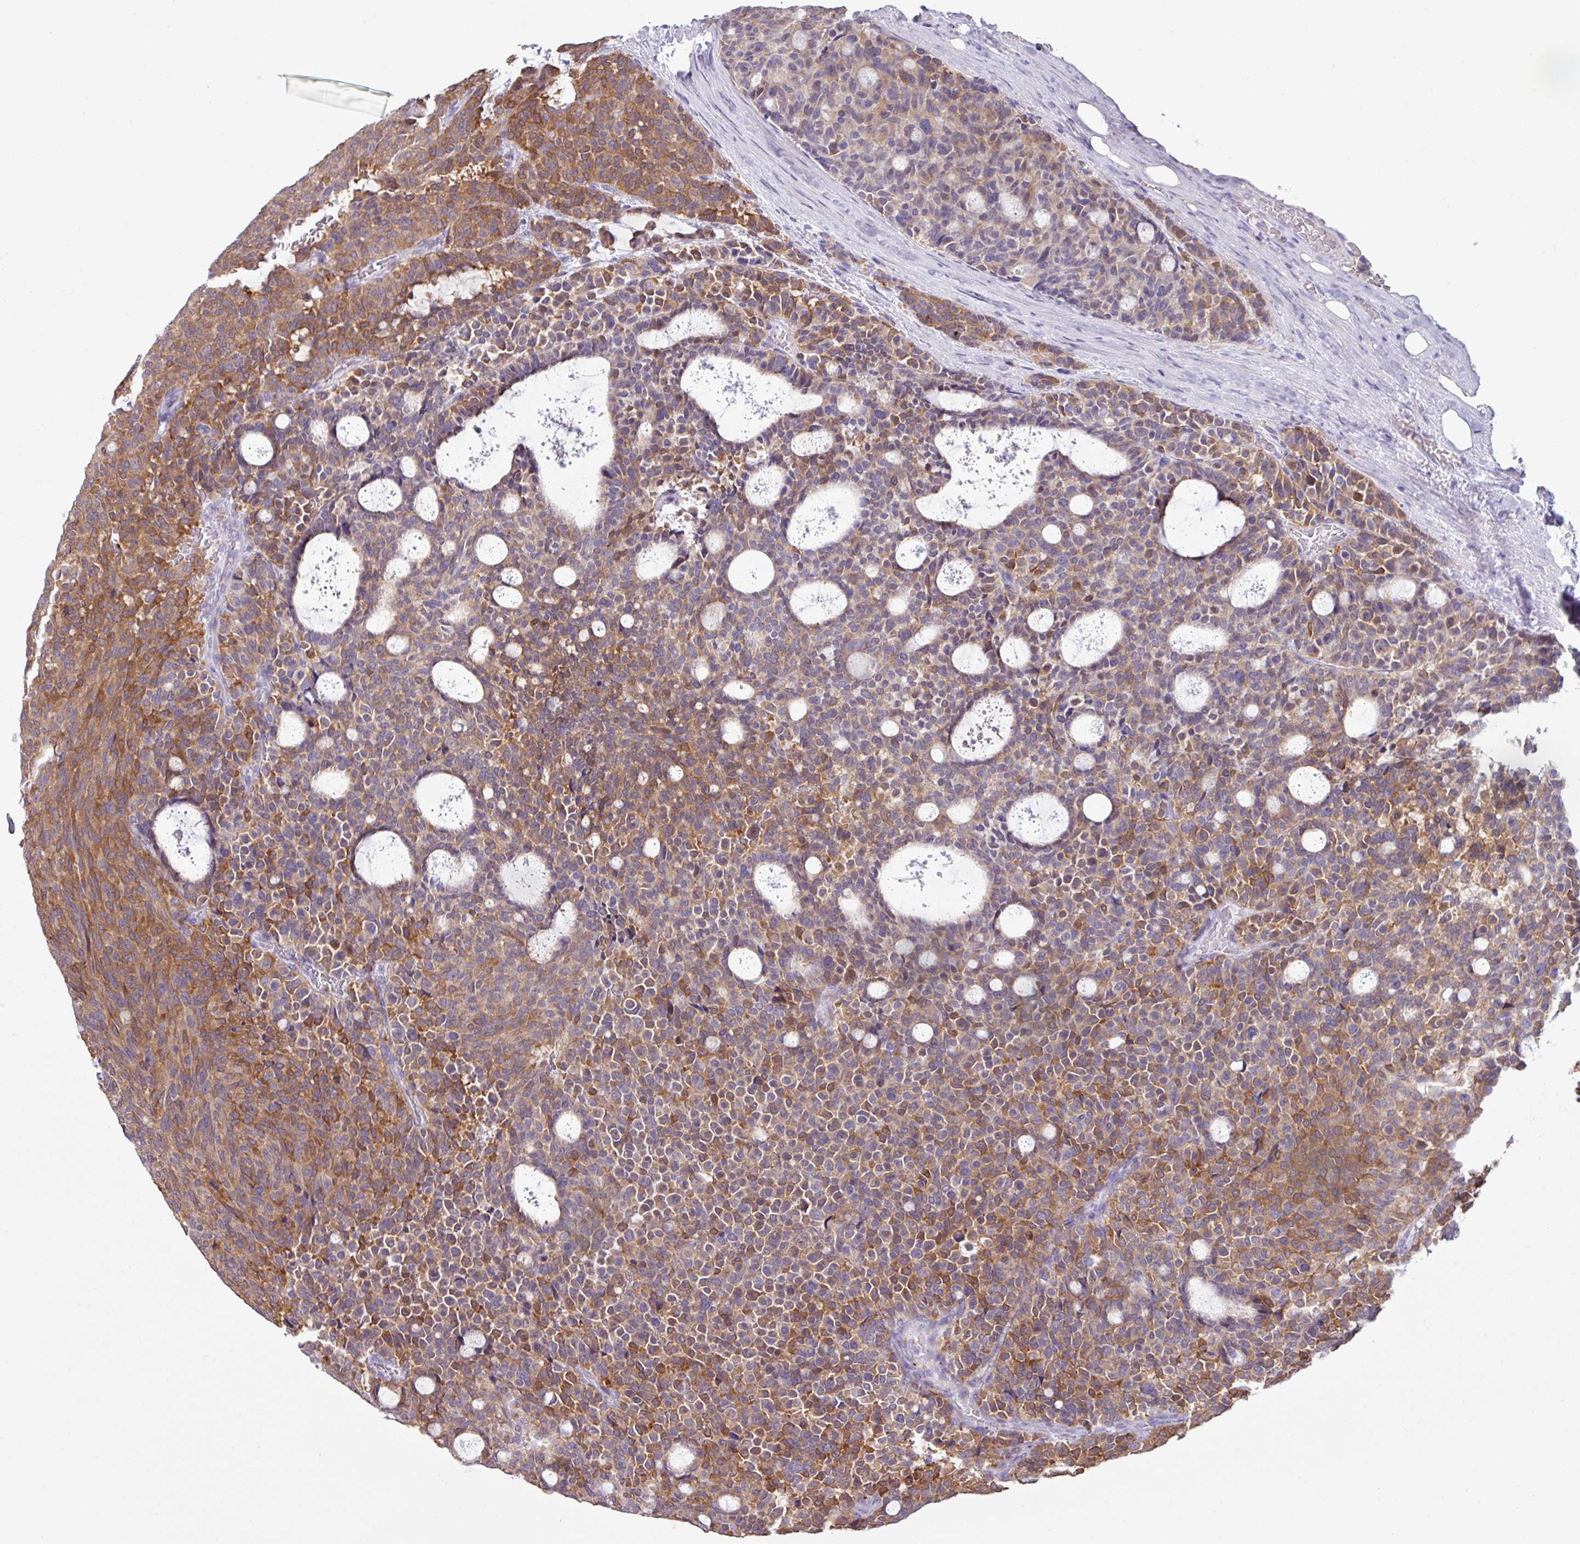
{"staining": {"intensity": "moderate", "quantity": ">75%", "location": "cytoplasmic/membranous"}, "tissue": "carcinoid", "cell_type": "Tumor cells", "image_type": "cancer", "snomed": [{"axis": "morphology", "description": "Carcinoid, malignant, NOS"}, {"axis": "topography", "description": "Pancreas"}], "caption": "Protein staining of carcinoid tissue exhibits moderate cytoplasmic/membranous positivity in approximately >75% of tumor cells. (brown staining indicates protein expression, while blue staining denotes nuclei).", "gene": "STIMATE", "patient": {"sex": "female", "age": 54}}